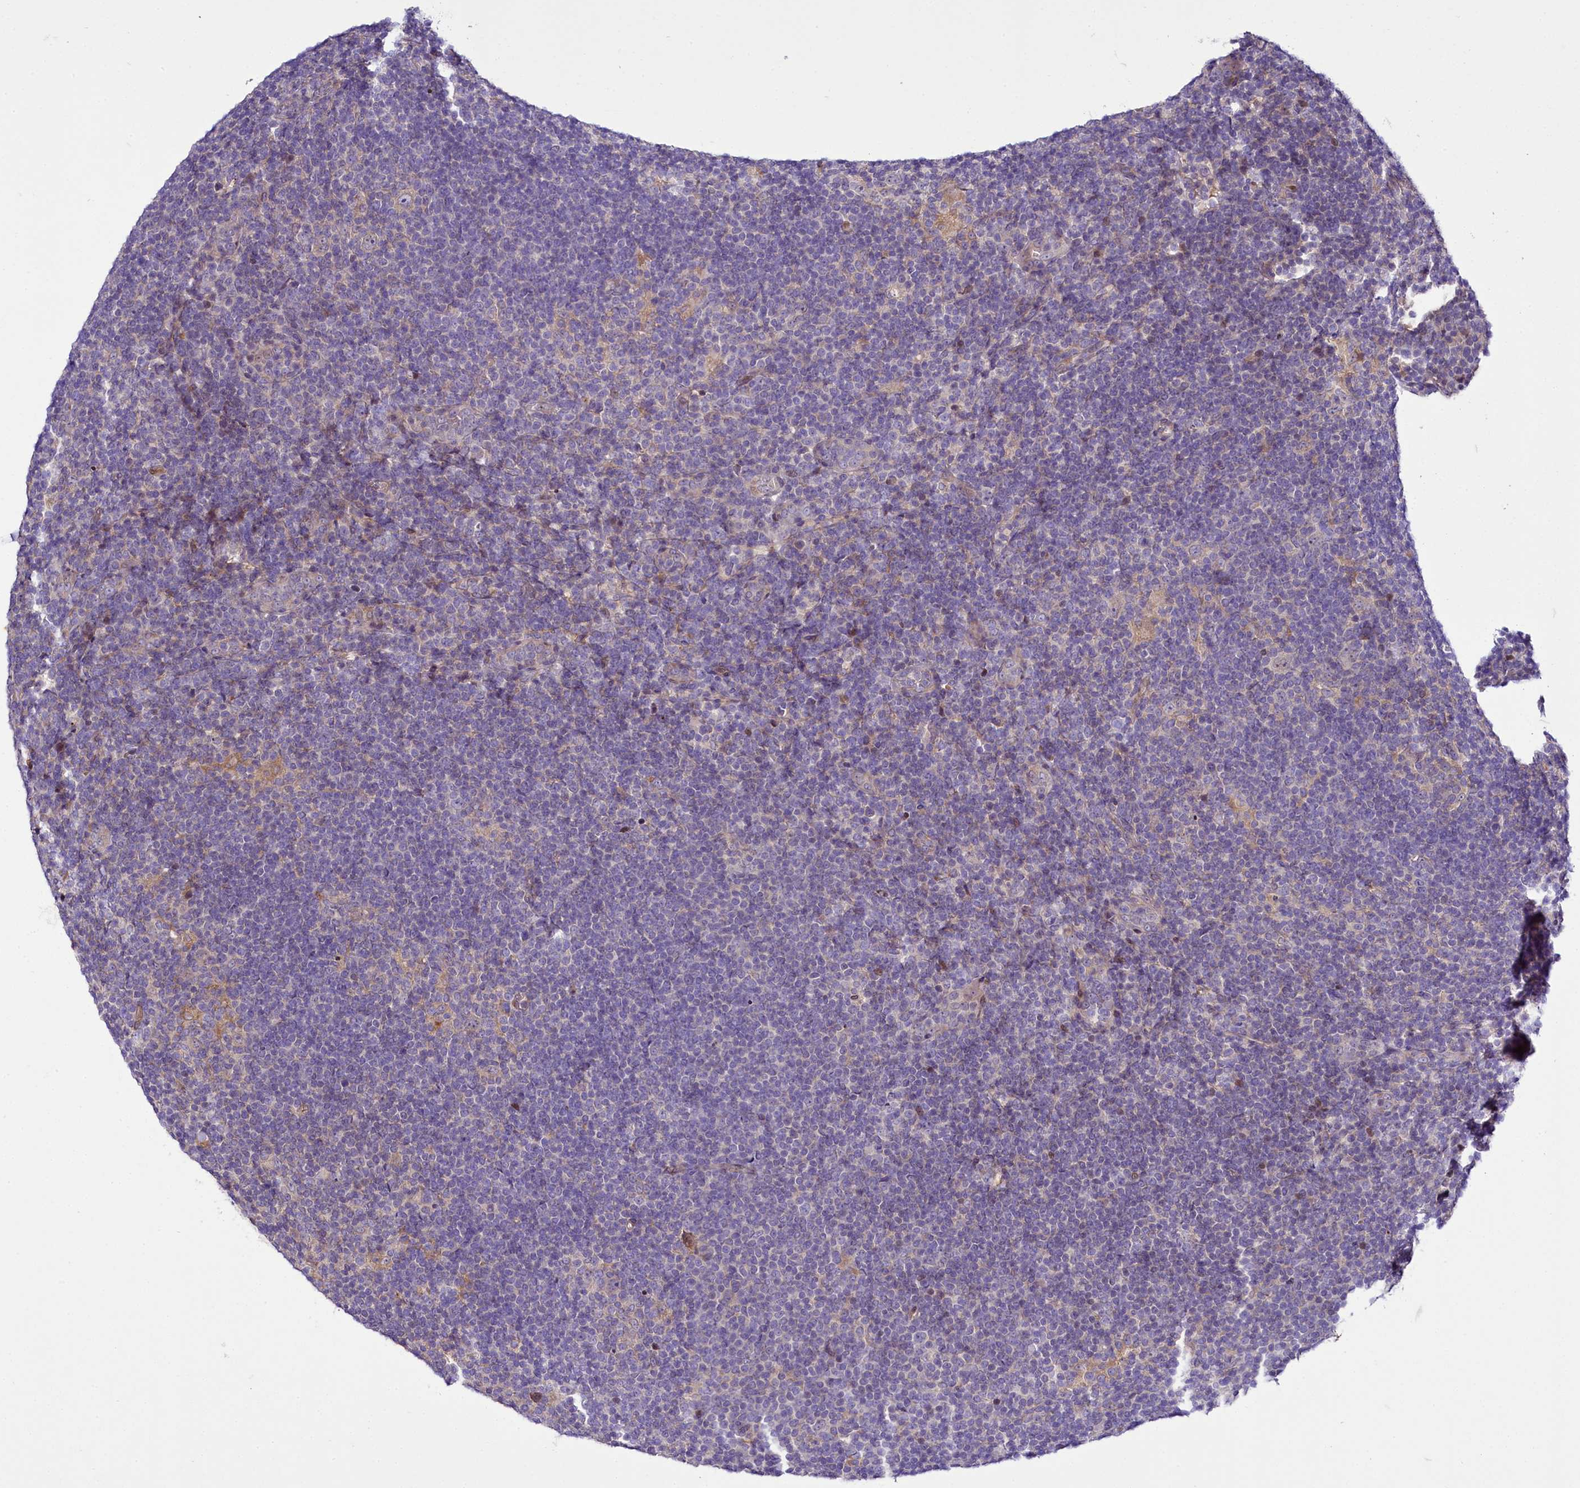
{"staining": {"intensity": "weak", "quantity": "<25%", "location": "cytoplasmic/membranous"}, "tissue": "lymphoma", "cell_type": "Tumor cells", "image_type": "cancer", "snomed": [{"axis": "morphology", "description": "Hodgkin's disease, NOS"}, {"axis": "topography", "description": "Lymph node"}], "caption": "Tumor cells show no significant positivity in lymphoma. (Brightfield microscopy of DAB (3,3'-diaminobenzidine) IHC at high magnification).", "gene": "ZC3H12C", "patient": {"sex": "female", "age": 57}}